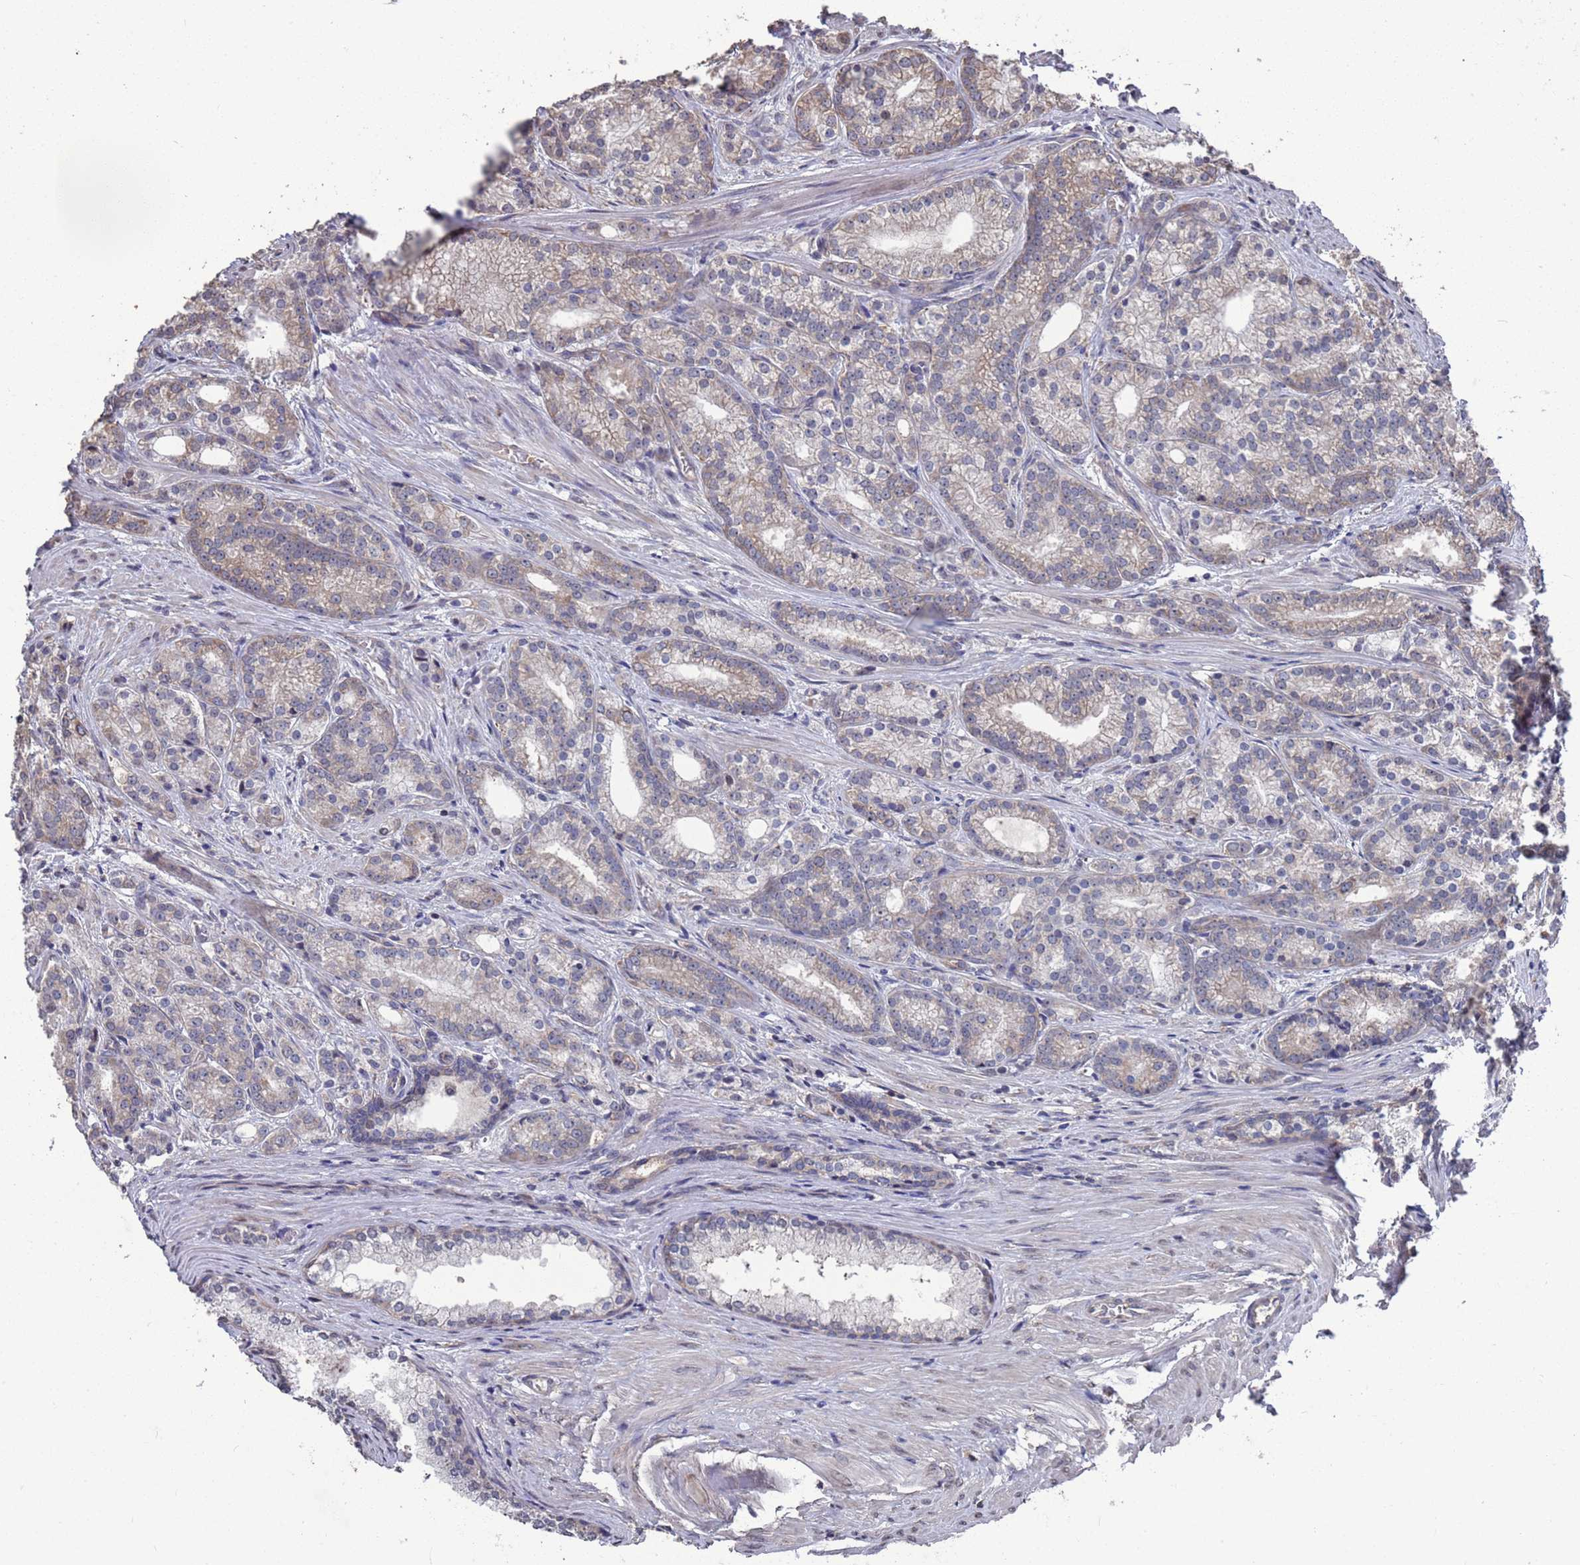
{"staining": {"intensity": "weak", "quantity": "25%-75%", "location": "cytoplasmic/membranous"}, "tissue": "prostate cancer", "cell_type": "Tumor cells", "image_type": "cancer", "snomed": [{"axis": "morphology", "description": "Adenocarcinoma, Low grade"}, {"axis": "topography", "description": "Prostate"}], "caption": "This image exhibits adenocarcinoma (low-grade) (prostate) stained with IHC to label a protein in brown. The cytoplasmic/membranous of tumor cells show weak positivity for the protein. Nuclei are counter-stained blue.", "gene": "CFAP119", "patient": {"sex": "male", "age": 71}}